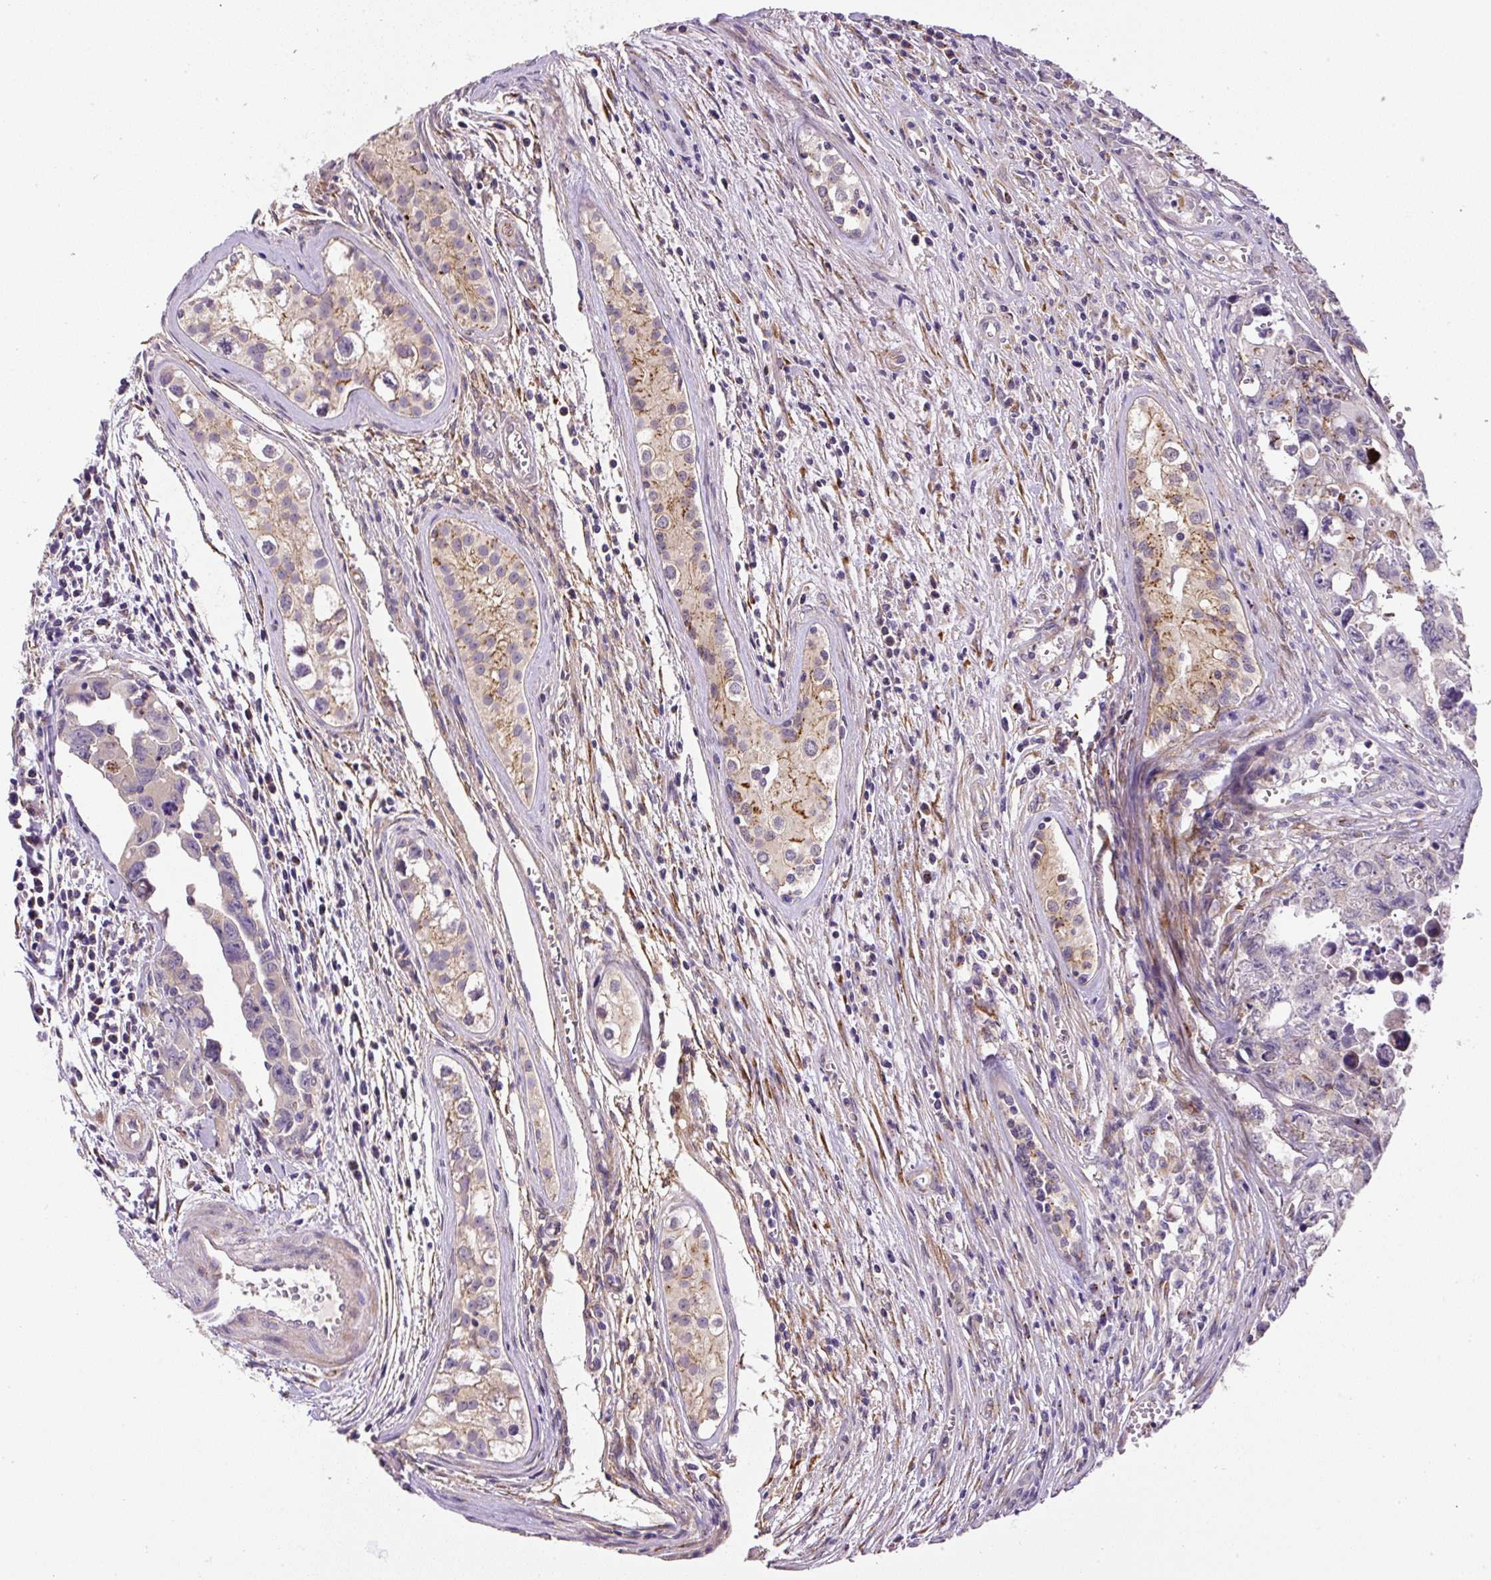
{"staining": {"intensity": "moderate", "quantity": "<25%", "location": "cytoplasmic/membranous"}, "tissue": "testis cancer", "cell_type": "Tumor cells", "image_type": "cancer", "snomed": [{"axis": "morphology", "description": "Carcinoma, Embryonal, NOS"}, {"axis": "topography", "description": "Testis"}], "caption": "Tumor cells display low levels of moderate cytoplasmic/membranous staining in about <25% of cells in testis embryonal carcinoma.", "gene": "RNF170", "patient": {"sex": "male", "age": 24}}